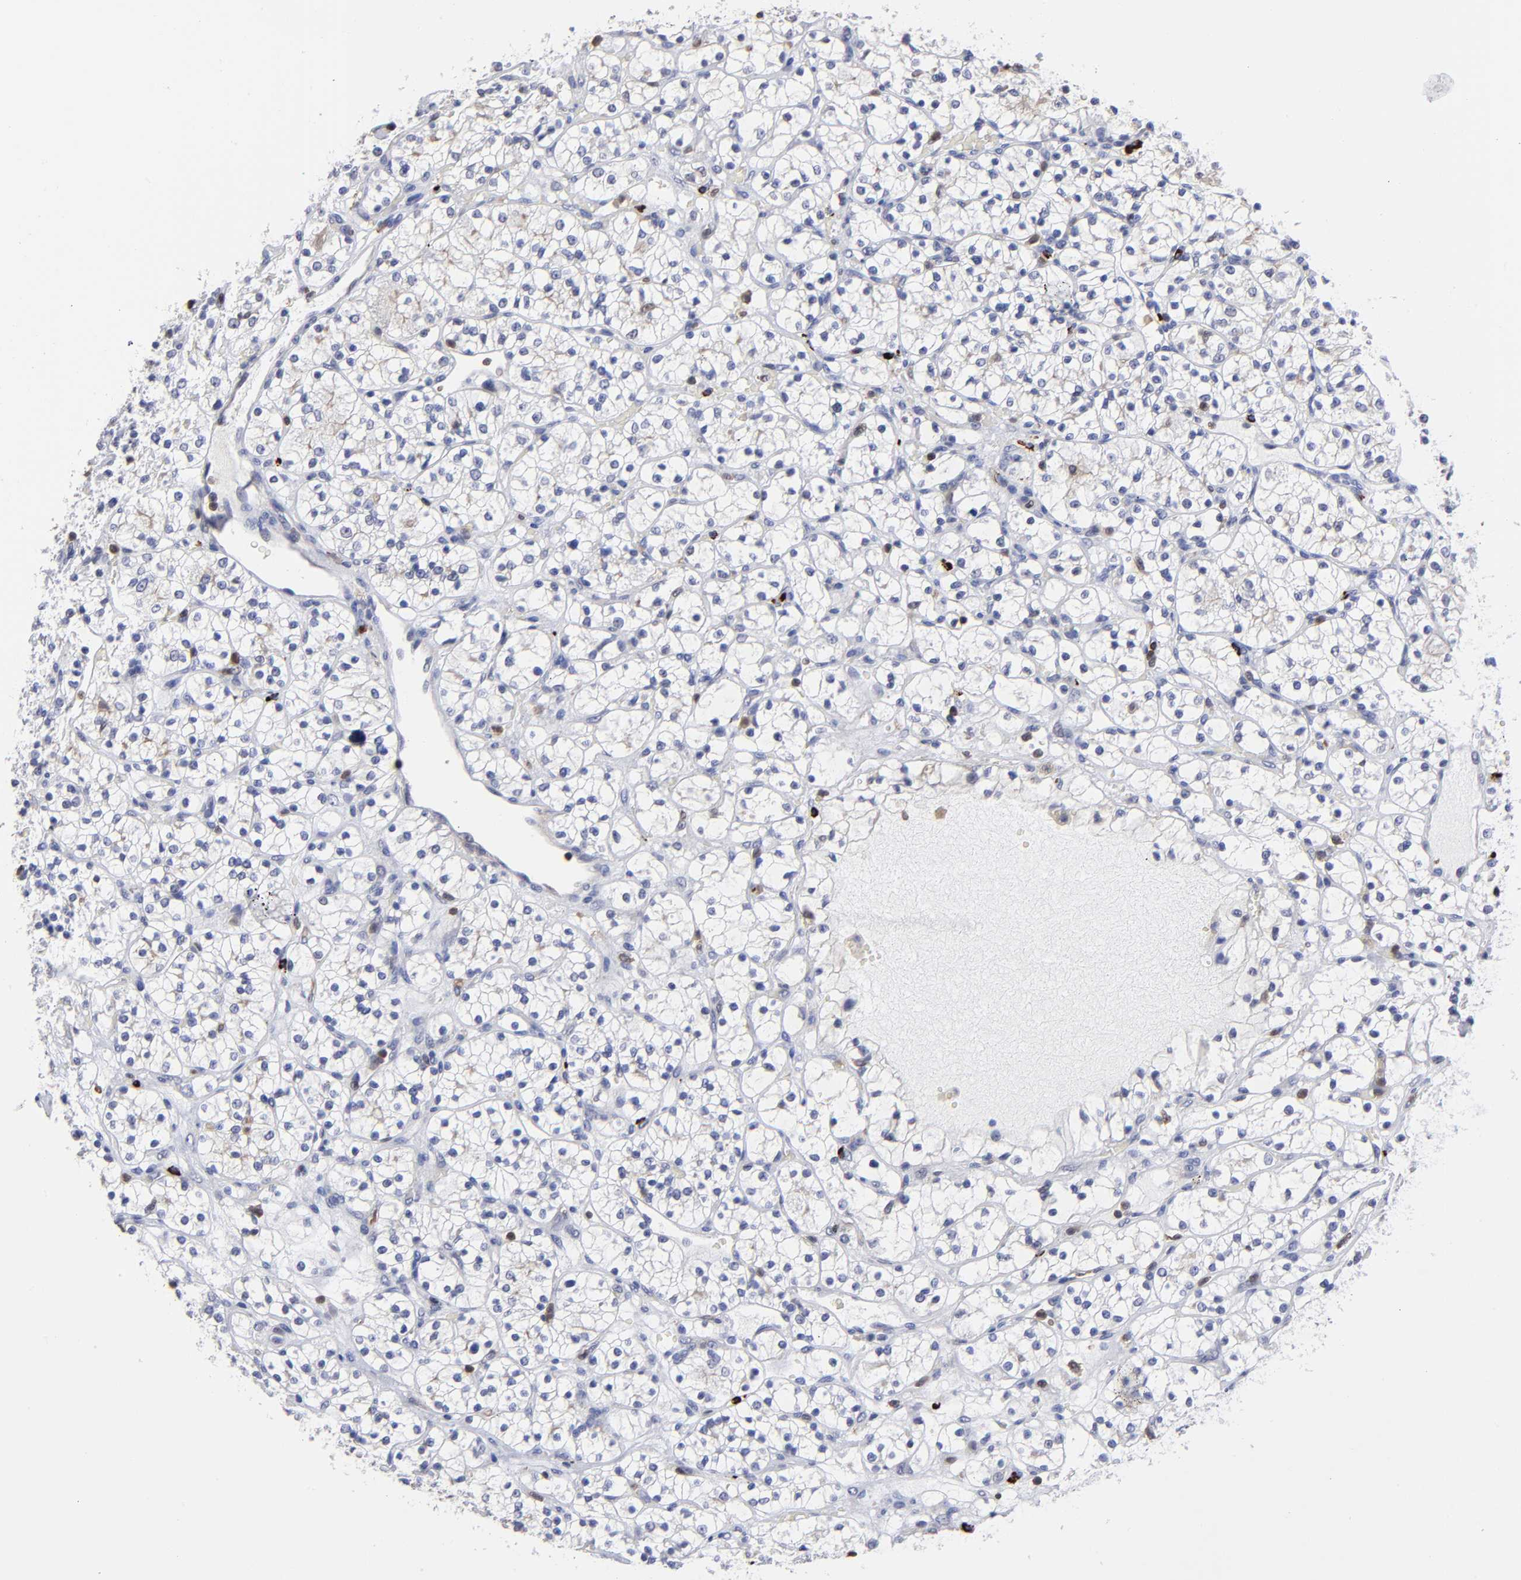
{"staining": {"intensity": "negative", "quantity": "none", "location": "none"}, "tissue": "renal cancer", "cell_type": "Tumor cells", "image_type": "cancer", "snomed": [{"axis": "morphology", "description": "Adenocarcinoma, NOS"}, {"axis": "topography", "description": "Kidney"}], "caption": "The photomicrograph displays no staining of tumor cells in adenocarcinoma (renal).", "gene": "TBXT", "patient": {"sex": "female", "age": 60}}